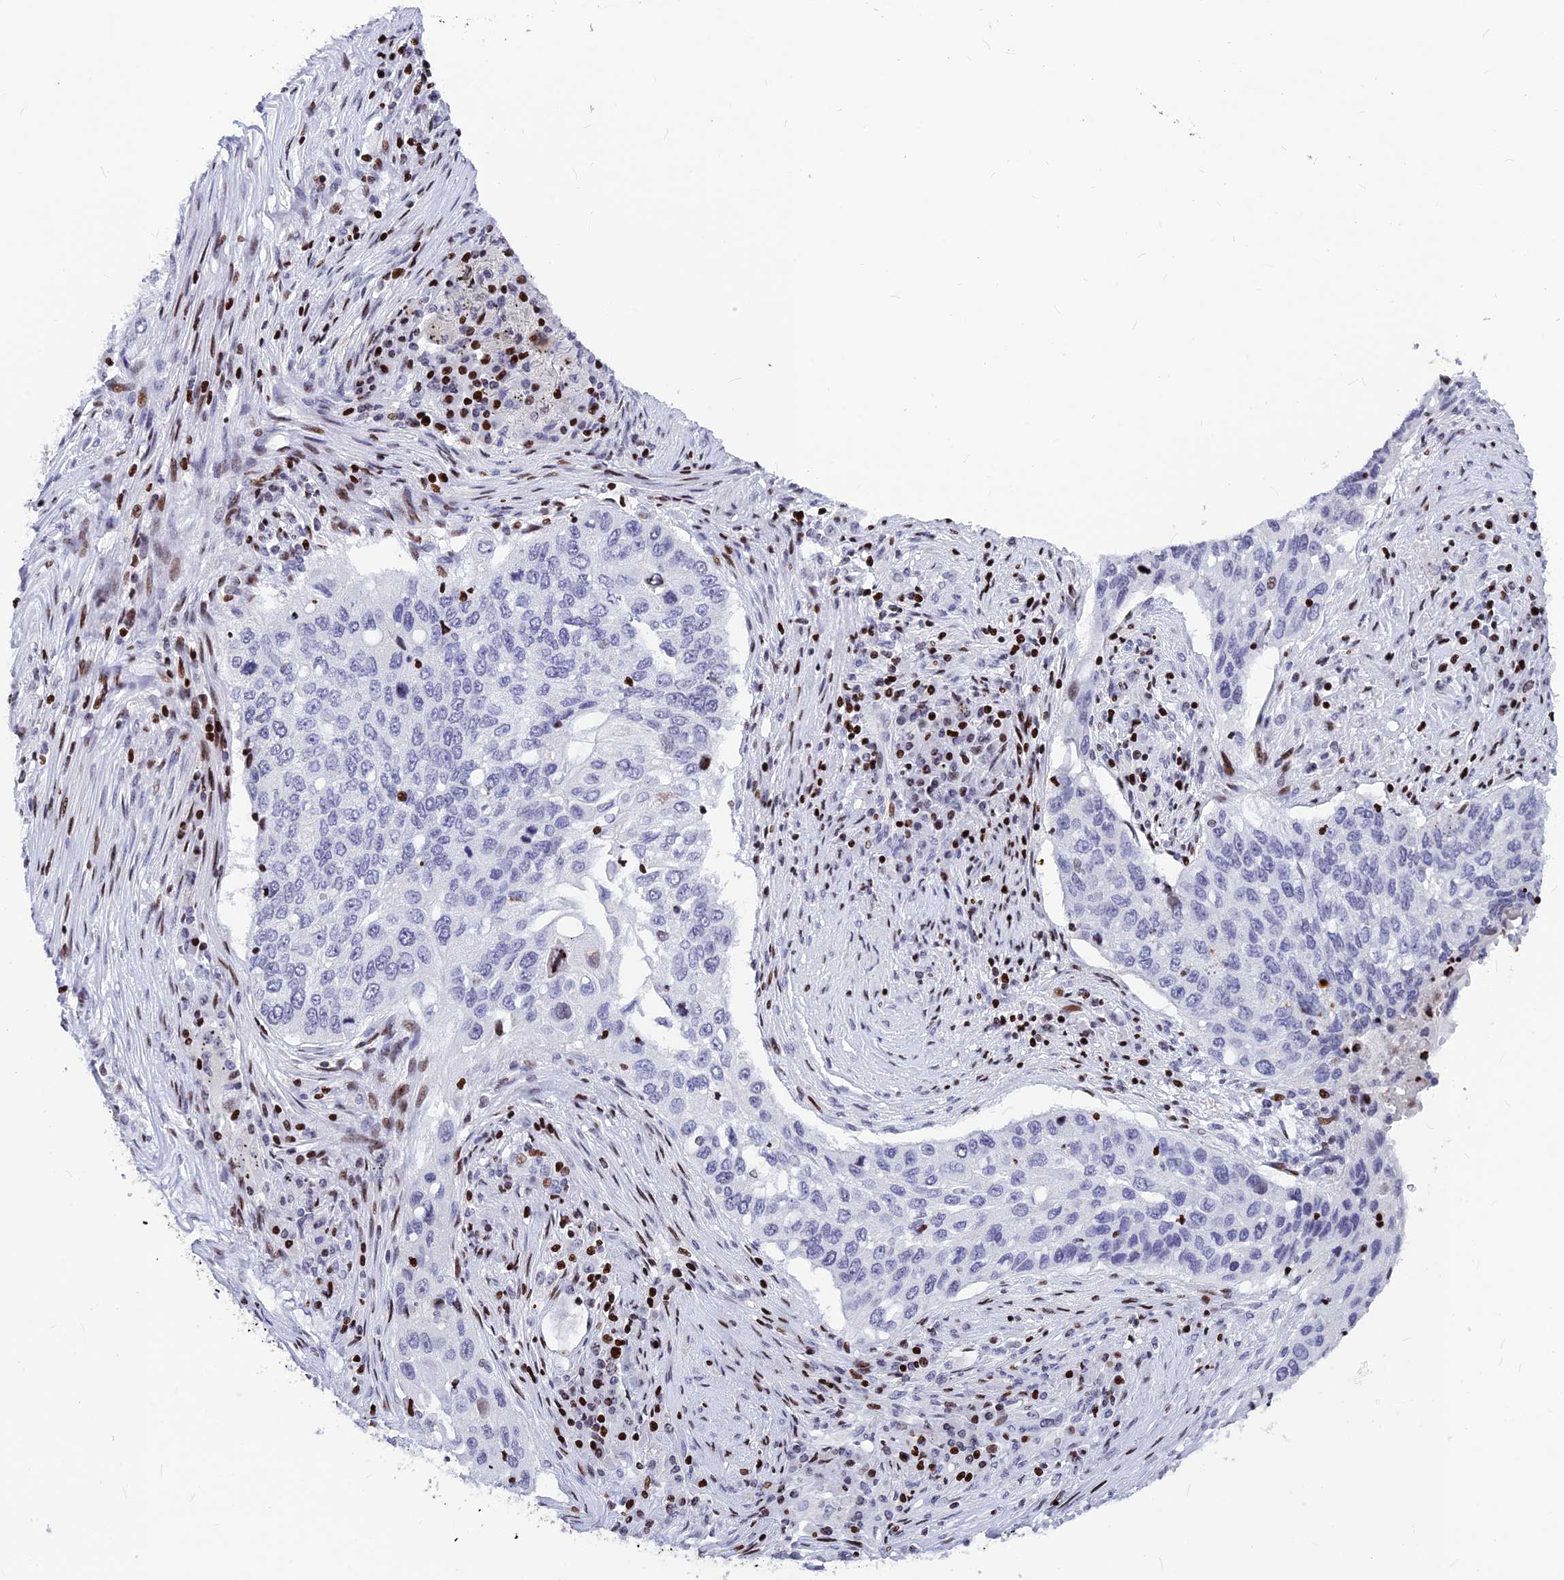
{"staining": {"intensity": "negative", "quantity": "none", "location": "none"}, "tissue": "lung cancer", "cell_type": "Tumor cells", "image_type": "cancer", "snomed": [{"axis": "morphology", "description": "Squamous cell carcinoma, NOS"}, {"axis": "topography", "description": "Lung"}], "caption": "IHC micrograph of human lung cancer stained for a protein (brown), which displays no positivity in tumor cells.", "gene": "PRPS1", "patient": {"sex": "female", "age": 63}}